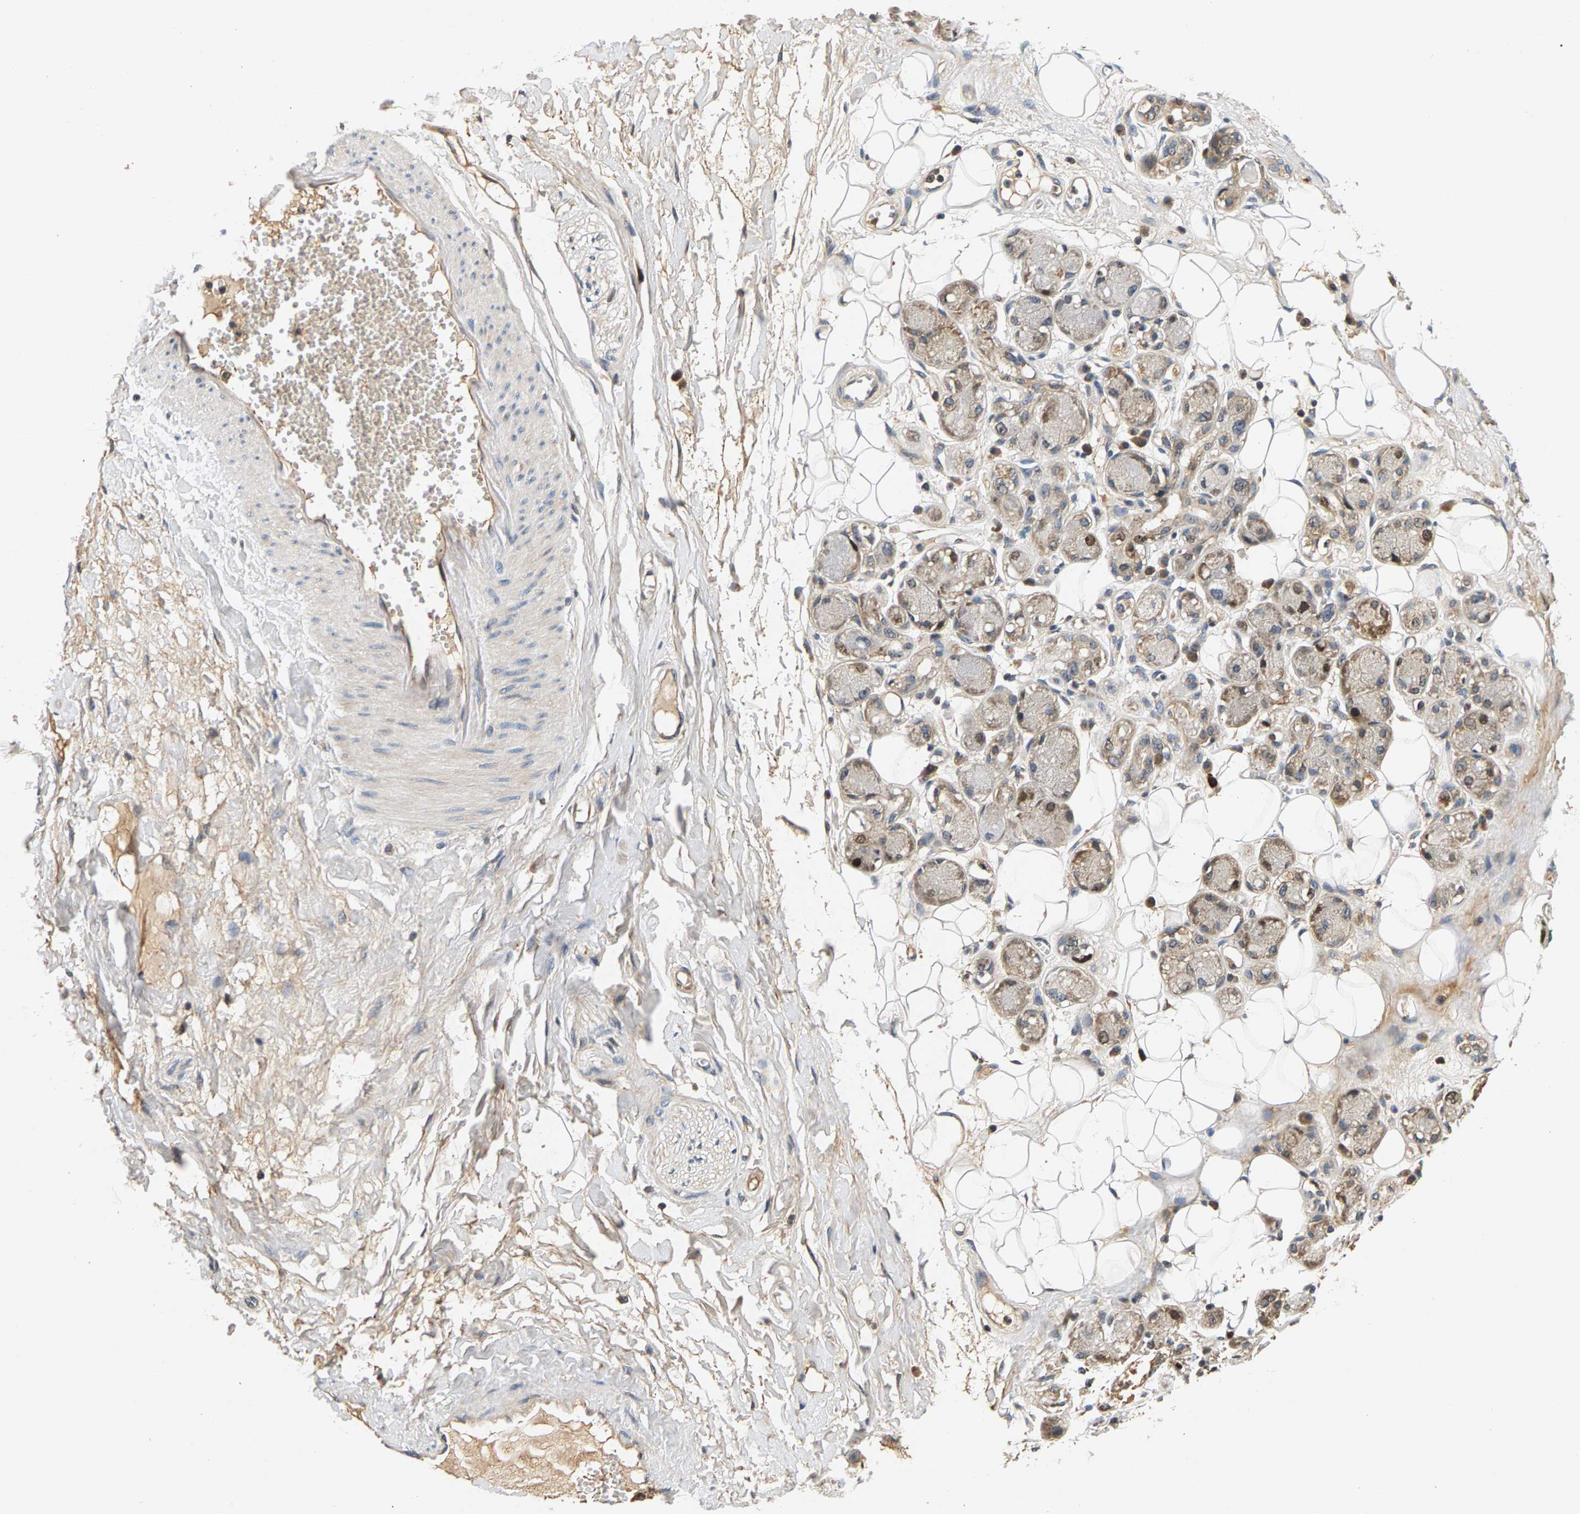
{"staining": {"intensity": "weak", "quantity": ">75%", "location": "cytoplasmic/membranous"}, "tissue": "adipose tissue", "cell_type": "Adipocytes", "image_type": "normal", "snomed": [{"axis": "morphology", "description": "Normal tissue, NOS"}, {"axis": "morphology", "description": "Inflammation, NOS"}, {"axis": "topography", "description": "Salivary gland"}, {"axis": "topography", "description": "Peripheral nerve tissue"}], "caption": "High-magnification brightfield microscopy of normal adipose tissue stained with DAB (3,3'-diaminobenzidine) (brown) and counterstained with hematoxylin (blue). adipocytes exhibit weak cytoplasmic/membranous expression is identified in about>75% of cells. The protein is shown in brown color, while the nuclei are stained blue.", "gene": "FAM78A", "patient": {"sex": "female", "age": 75}}